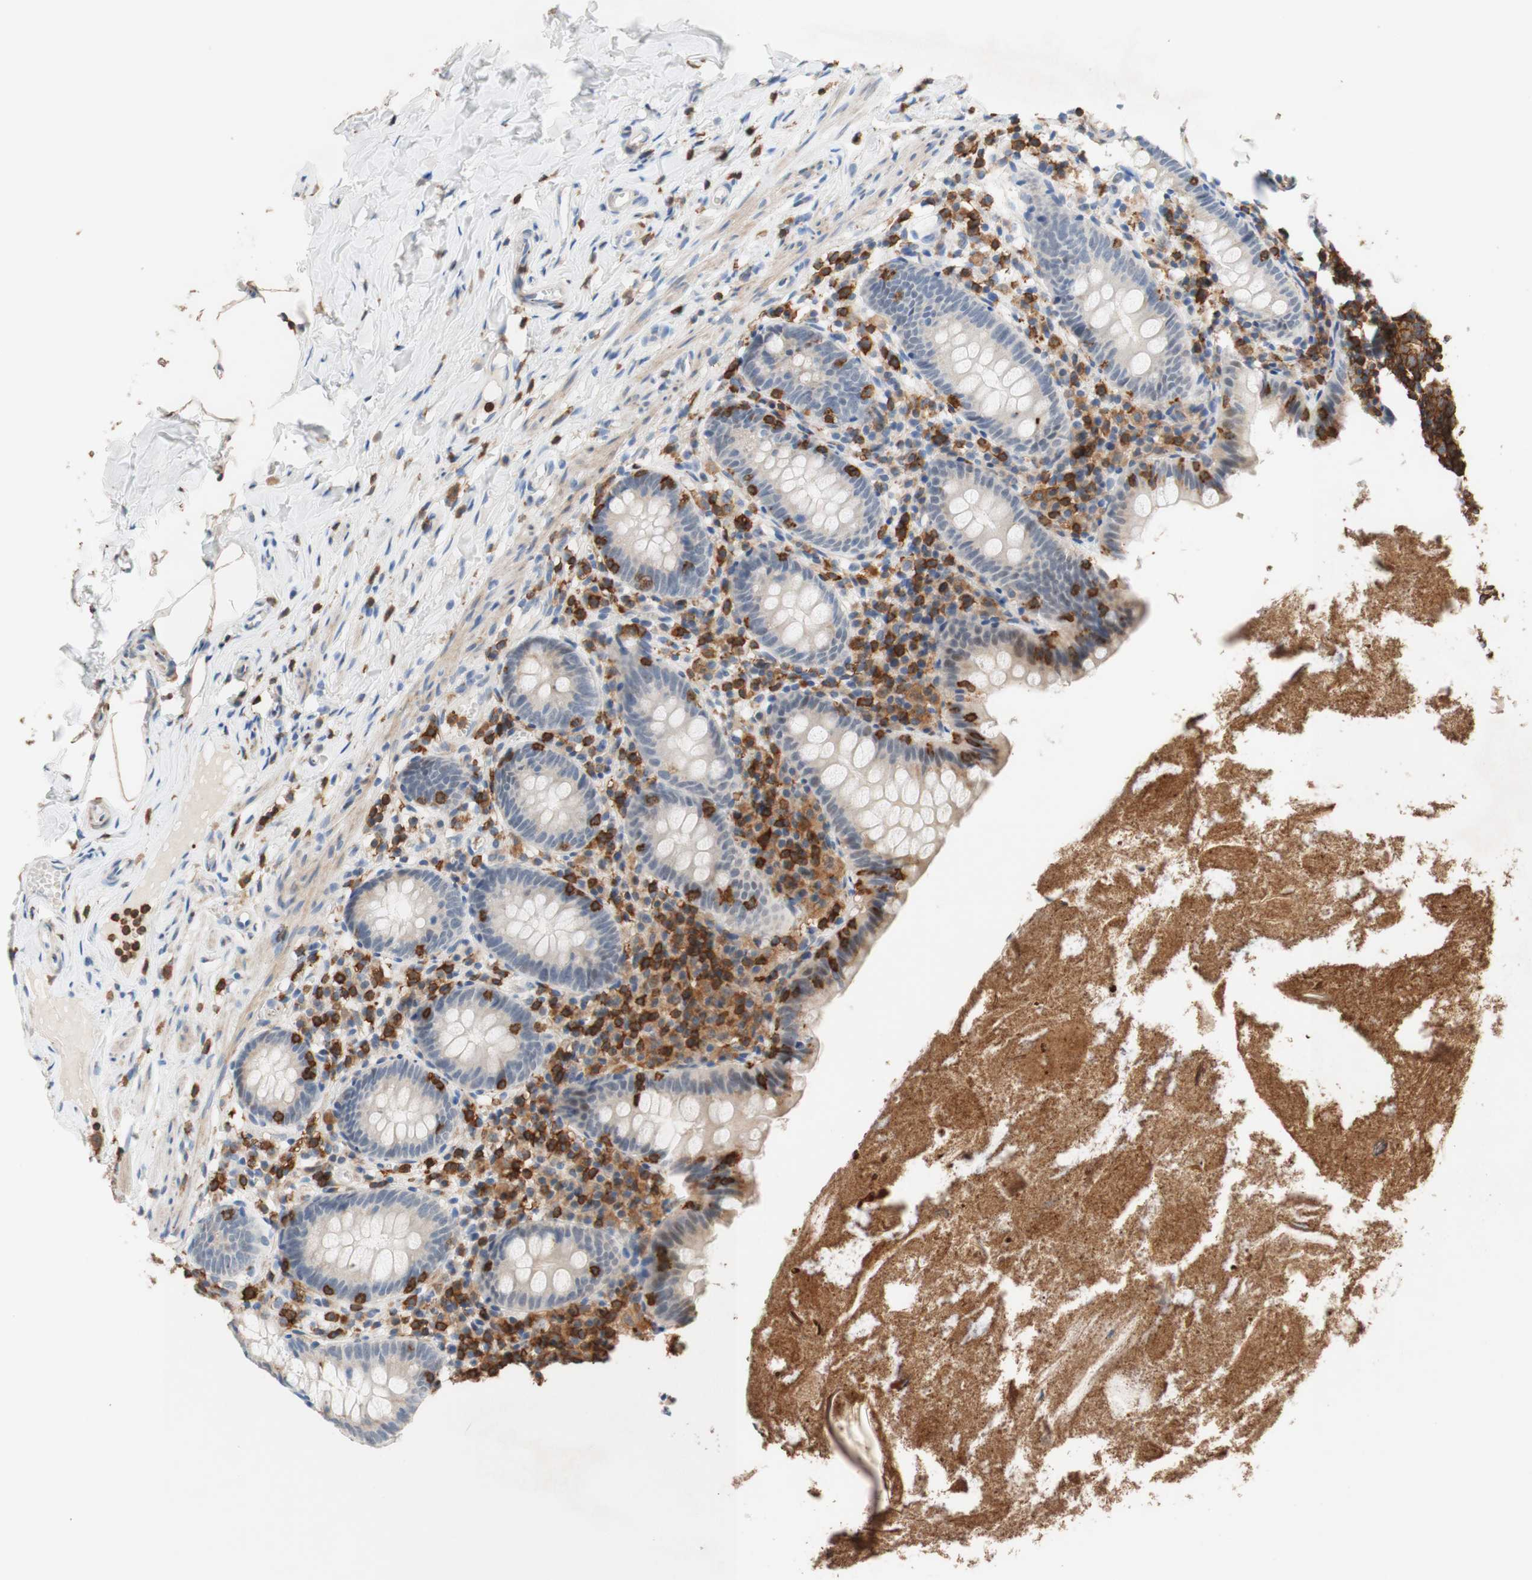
{"staining": {"intensity": "negative", "quantity": "none", "location": "none"}, "tissue": "appendix", "cell_type": "Glandular cells", "image_type": "normal", "snomed": [{"axis": "morphology", "description": "Normal tissue, NOS"}, {"axis": "topography", "description": "Appendix"}], "caption": "Photomicrograph shows no significant protein expression in glandular cells of unremarkable appendix. (Brightfield microscopy of DAB immunohistochemistry (IHC) at high magnification).", "gene": "SPINK6", "patient": {"sex": "male", "age": 52}}